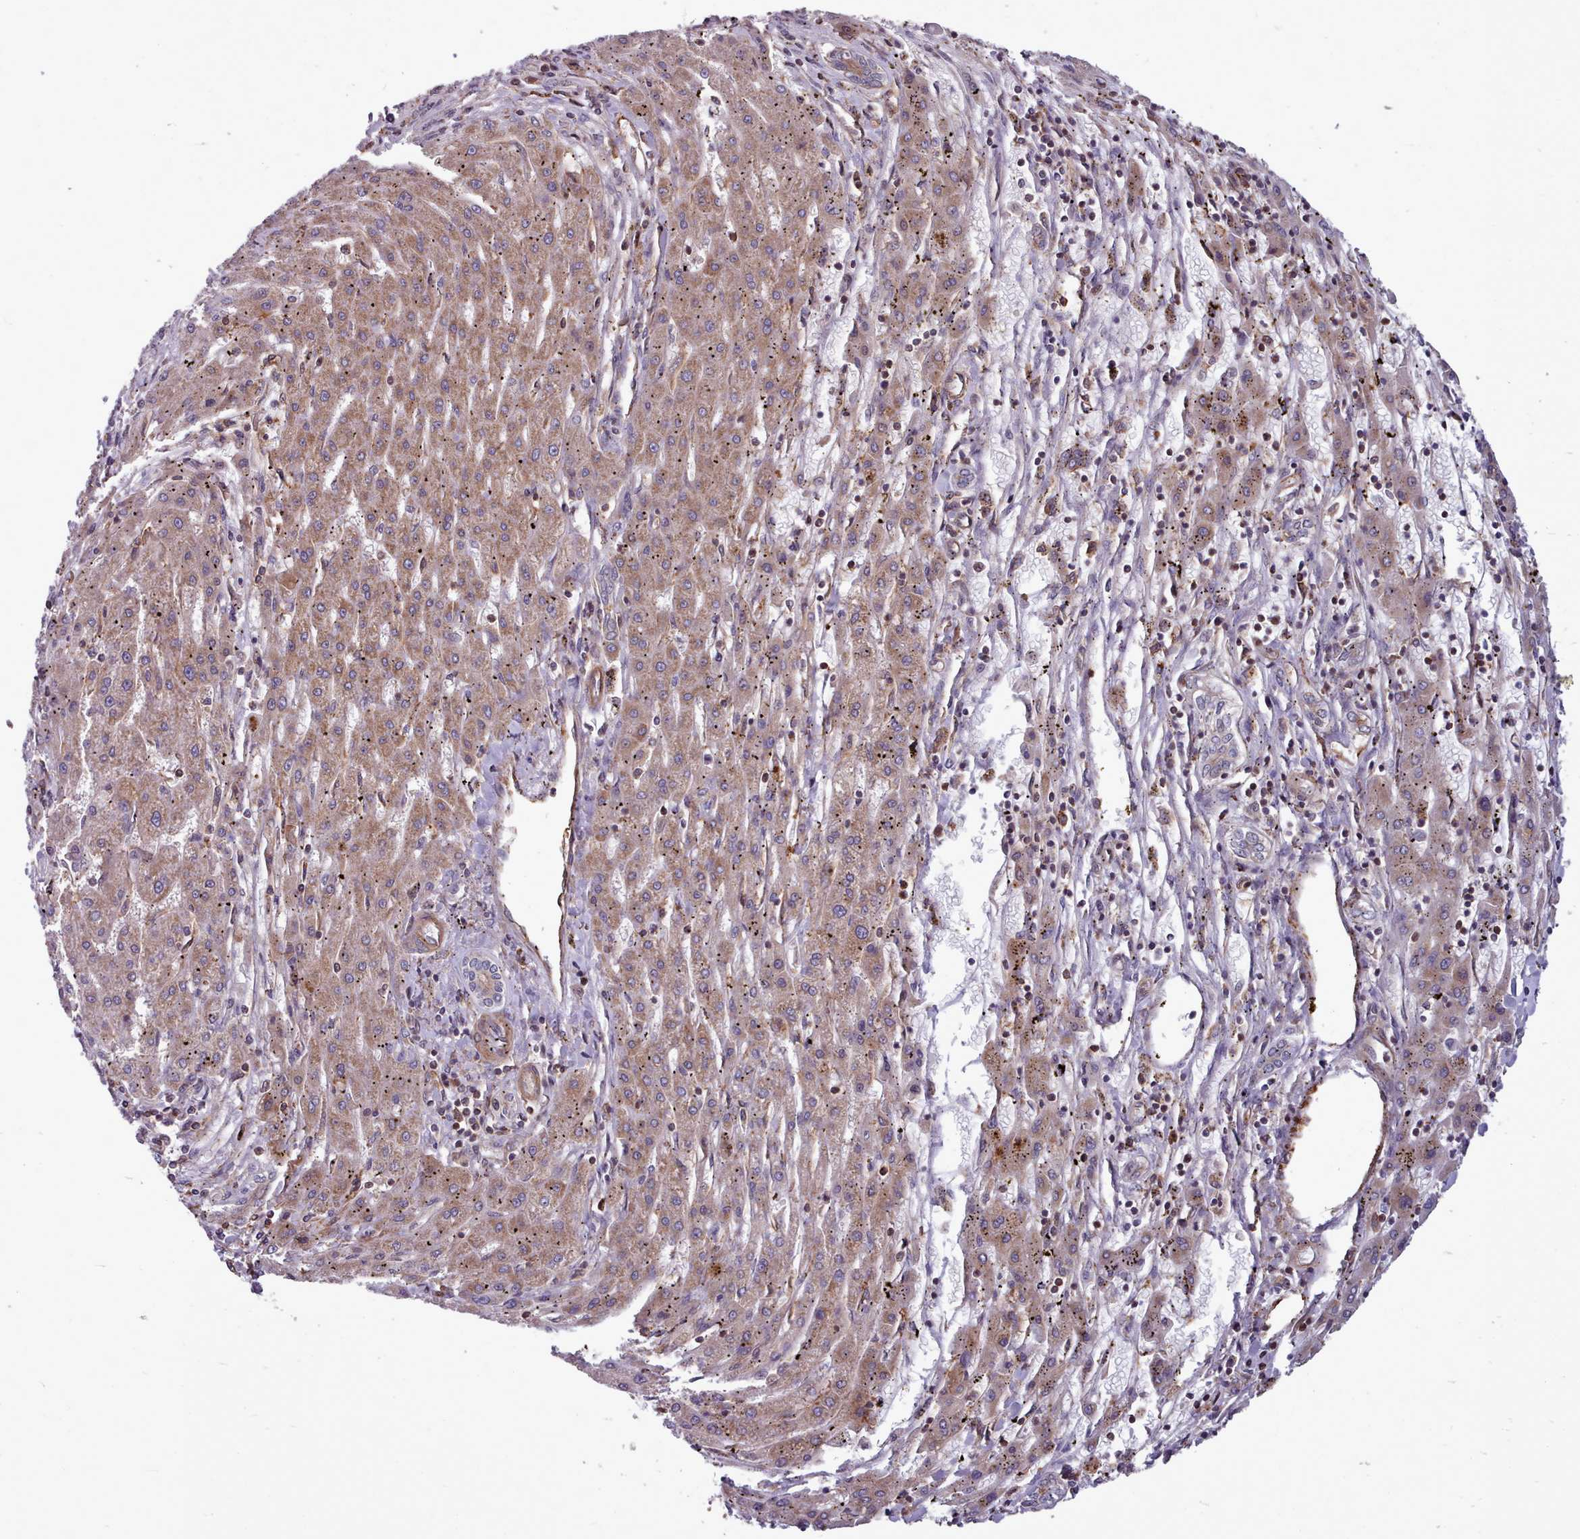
{"staining": {"intensity": "moderate", "quantity": ">75%", "location": "cytoplasmic/membranous"}, "tissue": "liver cancer", "cell_type": "Tumor cells", "image_type": "cancer", "snomed": [{"axis": "morphology", "description": "Carcinoma, Hepatocellular, NOS"}, {"axis": "topography", "description": "Liver"}], "caption": "Human liver hepatocellular carcinoma stained with a protein marker displays moderate staining in tumor cells.", "gene": "STUB1", "patient": {"sex": "male", "age": 72}}